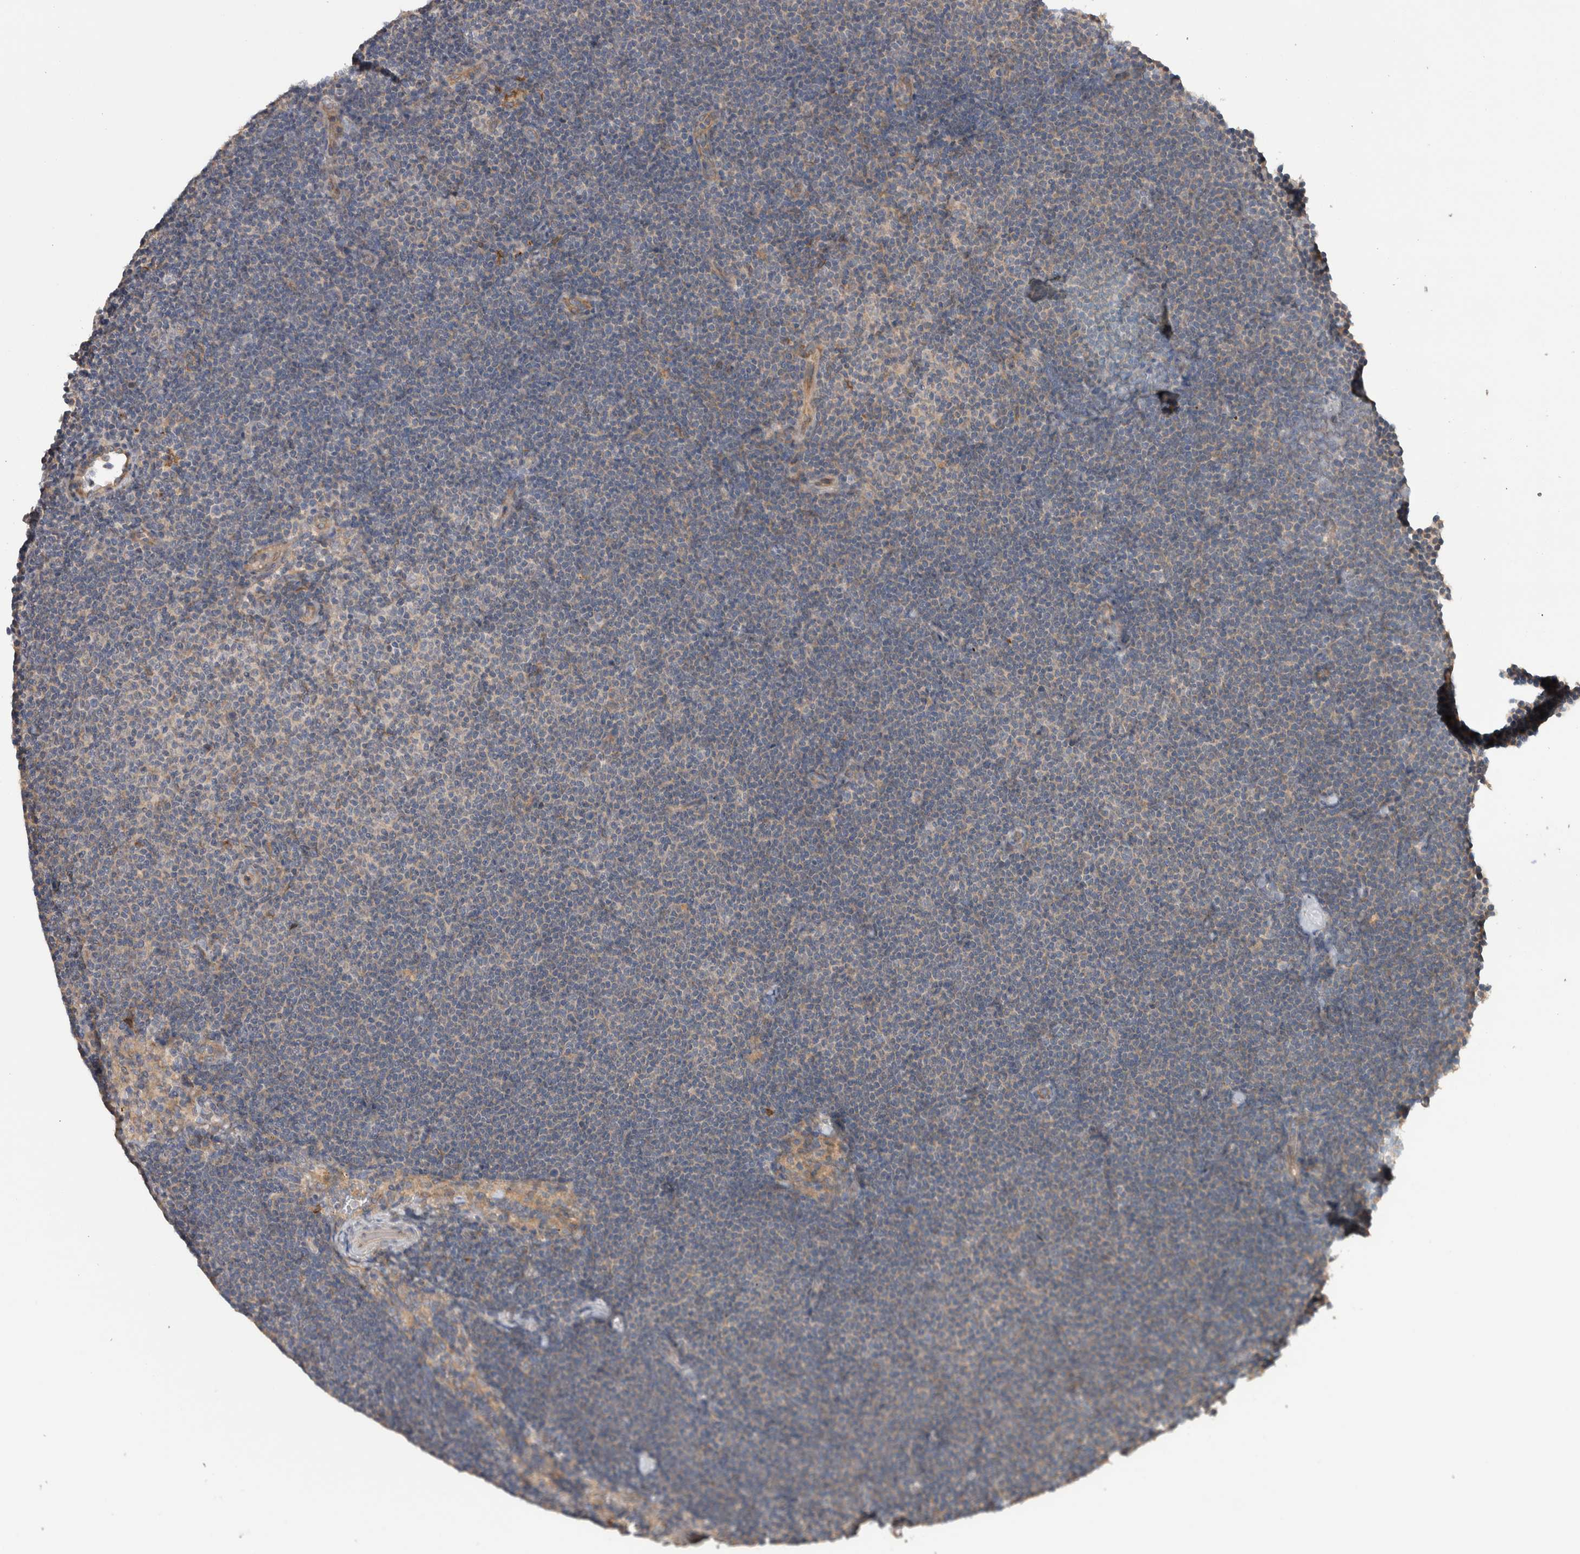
{"staining": {"intensity": "negative", "quantity": "none", "location": "none"}, "tissue": "lymphoma", "cell_type": "Tumor cells", "image_type": "cancer", "snomed": [{"axis": "morphology", "description": "Malignant lymphoma, non-Hodgkin's type, Low grade"}, {"axis": "topography", "description": "Lymph node"}], "caption": "IHC photomicrograph of neoplastic tissue: low-grade malignant lymphoma, non-Hodgkin's type stained with DAB reveals no significant protein expression in tumor cells. The staining is performed using DAB (3,3'-diaminobenzidine) brown chromogen with nuclei counter-stained in using hematoxylin.", "gene": "TARBP1", "patient": {"sex": "female", "age": 53}}